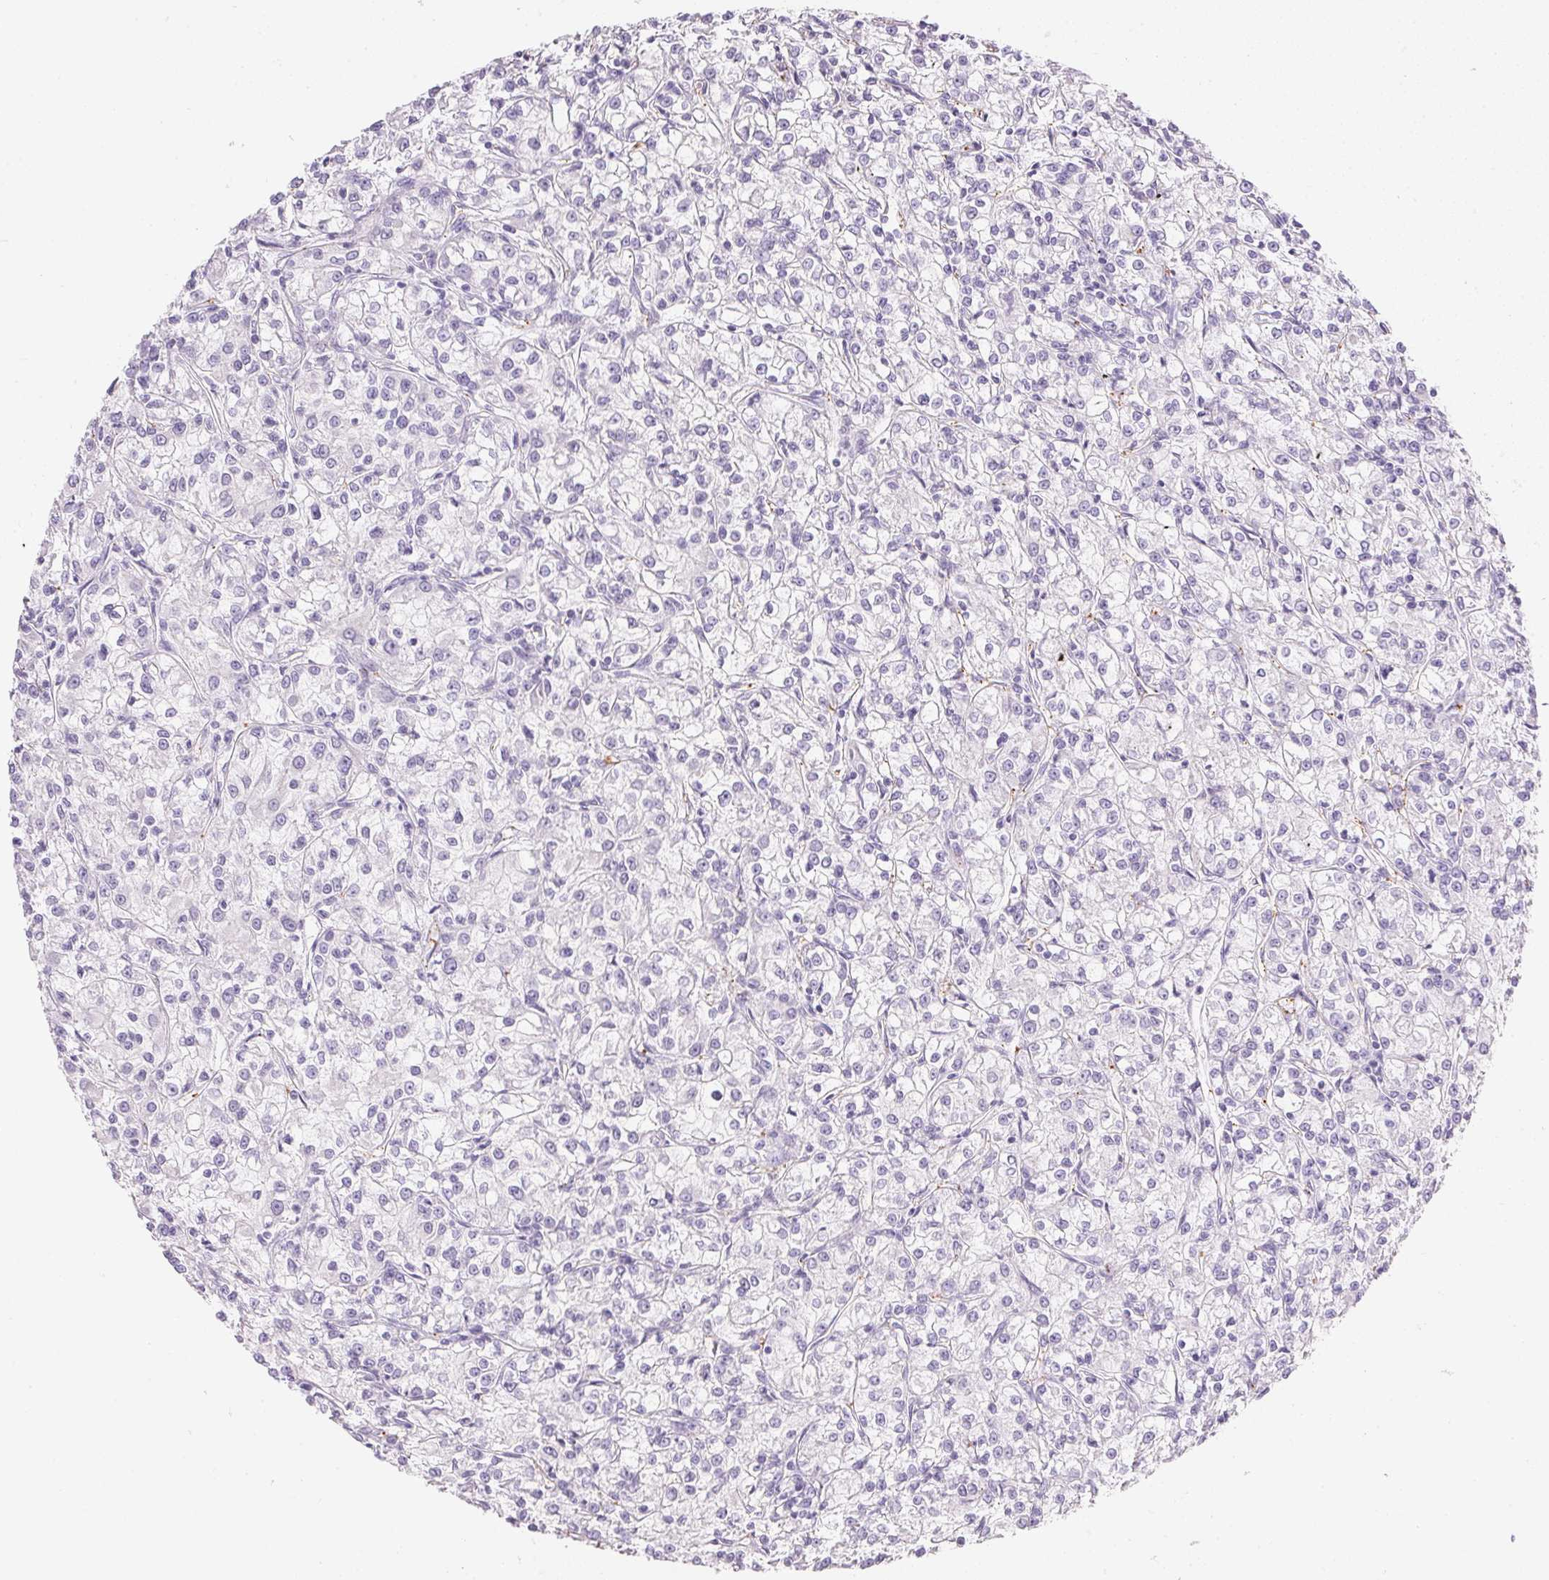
{"staining": {"intensity": "negative", "quantity": "none", "location": "none"}, "tissue": "renal cancer", "cell_type": "Tumor cells", "image_type": "cancer", "snomed": [{"axis": "morphology", "description": "Adenocarcinoma, NOS"}, {"axis": "topography", "description": "Kidney"}], "caption": "The image displays no significant positivity in tumor cells of renal cancer. The staining is performed using DAB (3,3'-diaminobenzidine) brown chromogen with nuclei counter-stained in using hematoxylin.", "gene": "KCNE2", "patient": {"sex": "female", "age": 59}}